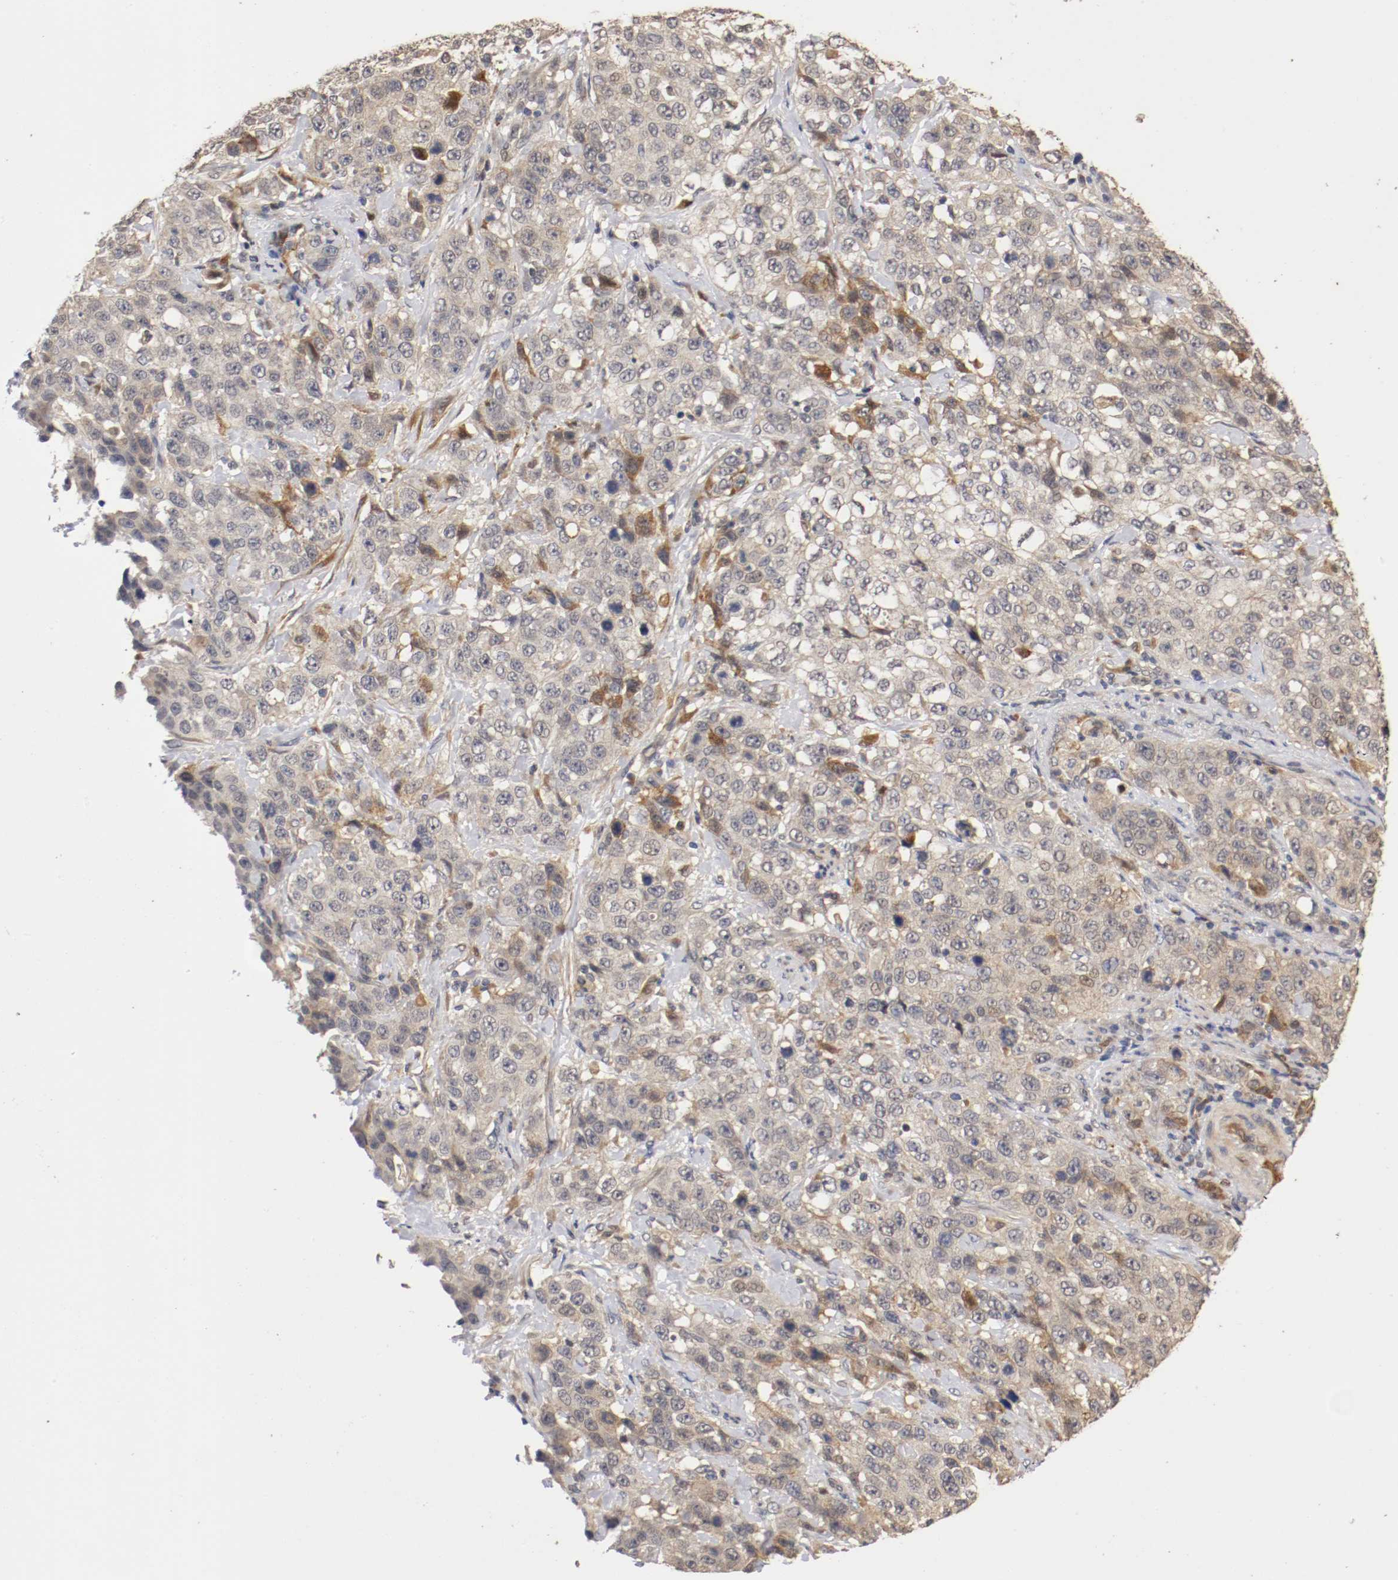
{"staining": {"intensity": "weak", "quantity": "25%-75%", "location": "cytoplasmic/membranous"}, "tissue": "stomach cancer", "cell_type": "Tumor cells", "image_type": "cancer", "snomed": [{"axis": "morphology", "description": "Normal tissue, NOS"}, {"axis": "morphology", "description": "Adenocarcinoma, NOS"}, {"axis": "topography", "description": "Stomach"}], "caption": "Stomach cancer stained with a brown dye shows weak cytoplasmic/membranous positive positivity in about 25%-75% of tumor cells.", "gene": "TNFRSF1B", "patient": {"sex": "male", "age": 48}}